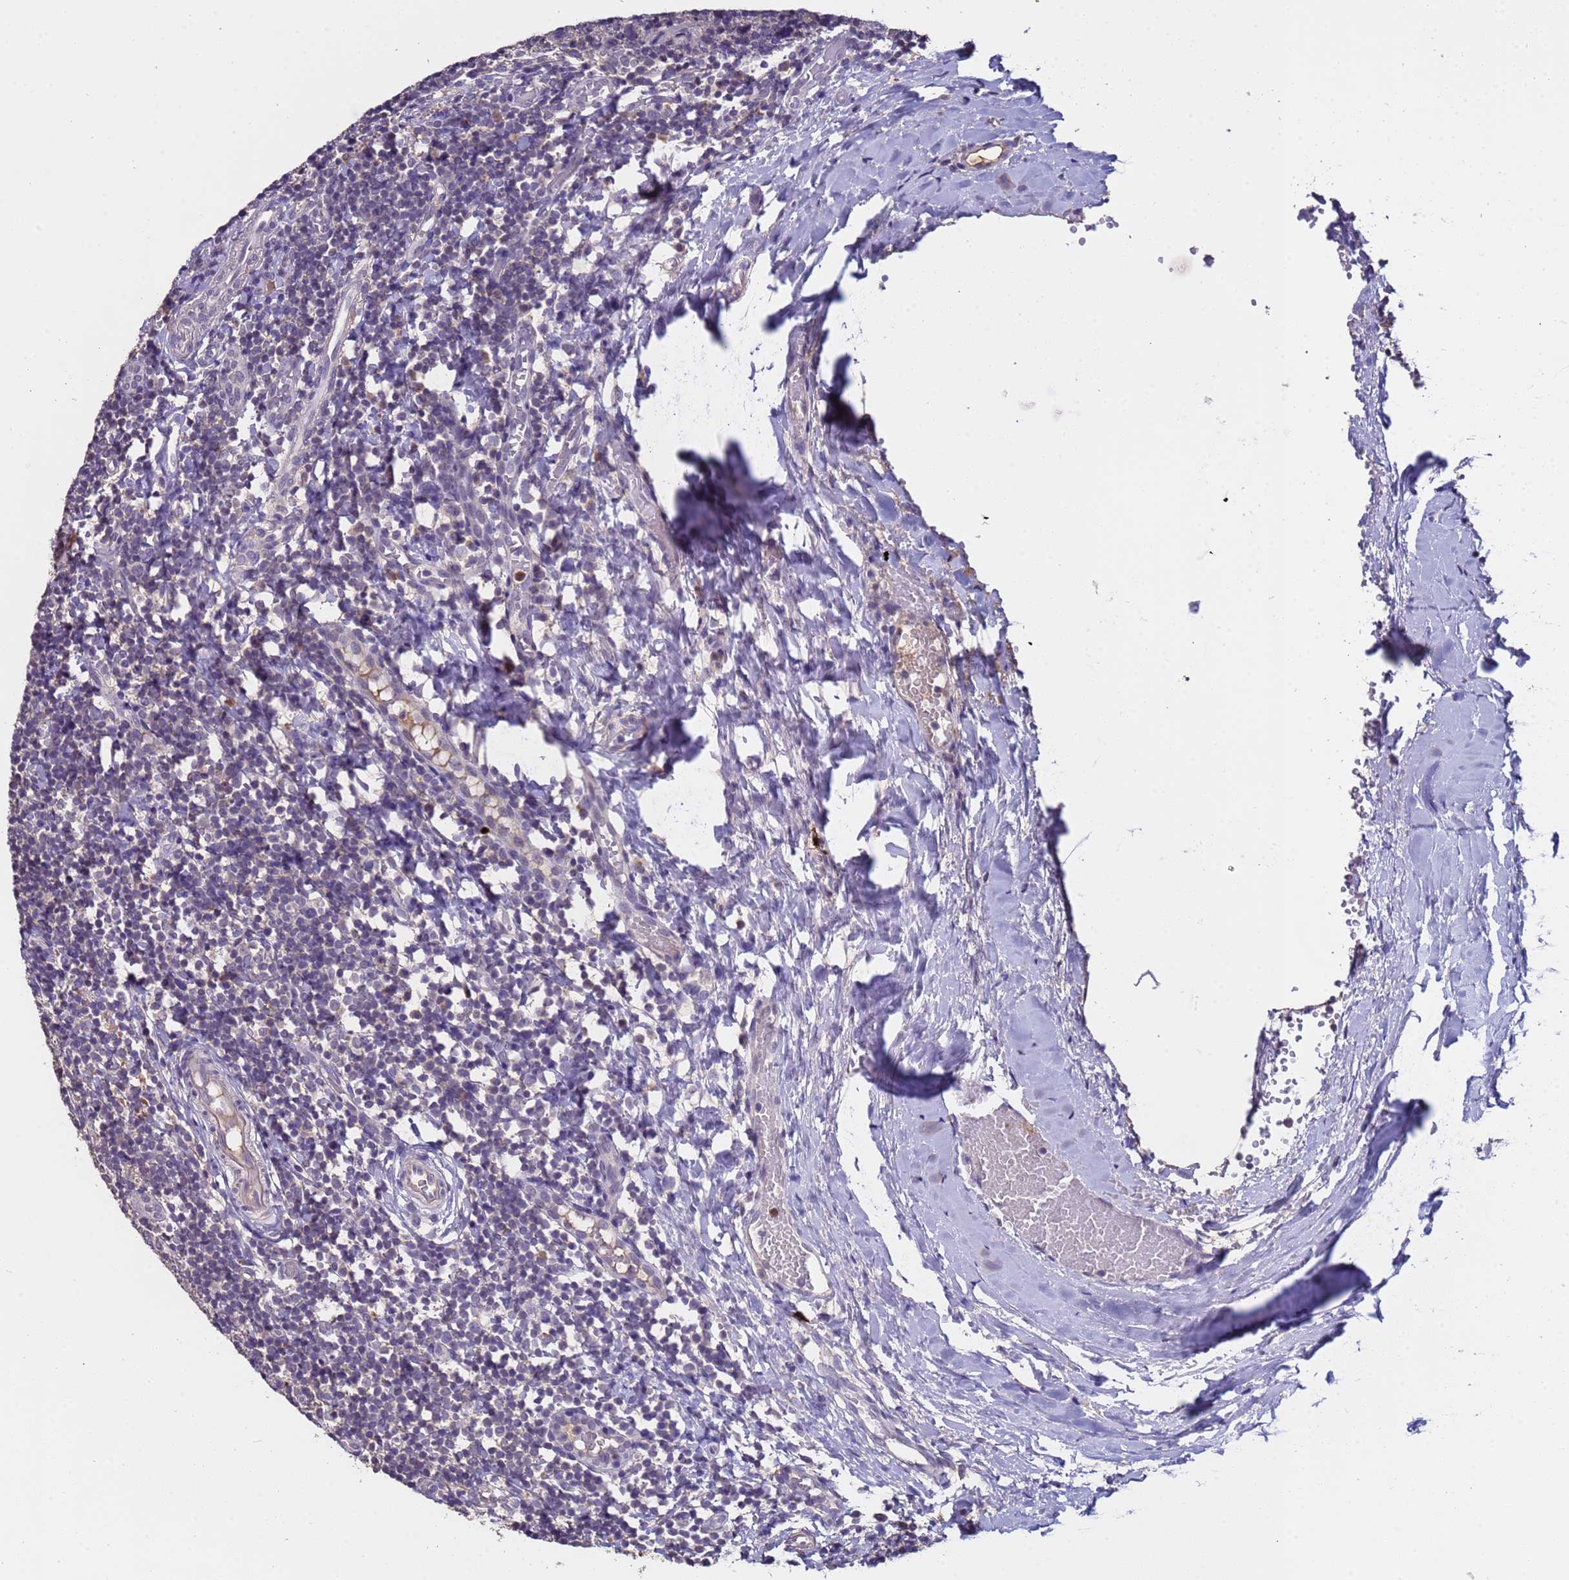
{"staining": {"intensity": "weak", "quantity": "<25%", "location": "nuclear"}, "tissue": "tonsil", "cell_type": "Germinal center cells", "image_type": "normal", "snomed": [{"axis": "morphology", "description": "Normal tissue, NOS"}, {"axis": "topography", "description": "Tonsil"}], "caption": "This is a photomicrograph of immunohistochemistry staining of unremarkable tonsil, which shows no expression in germinal center cells. (Stains: DAB (3,3'-diaminobenzidine) immunohistochemistry with hematoxylin counter stain, Microscopy: brightfield microscopy at high magnification).", "gene": "ZNF248", "patient": {"sex": "female", "age": 19}}